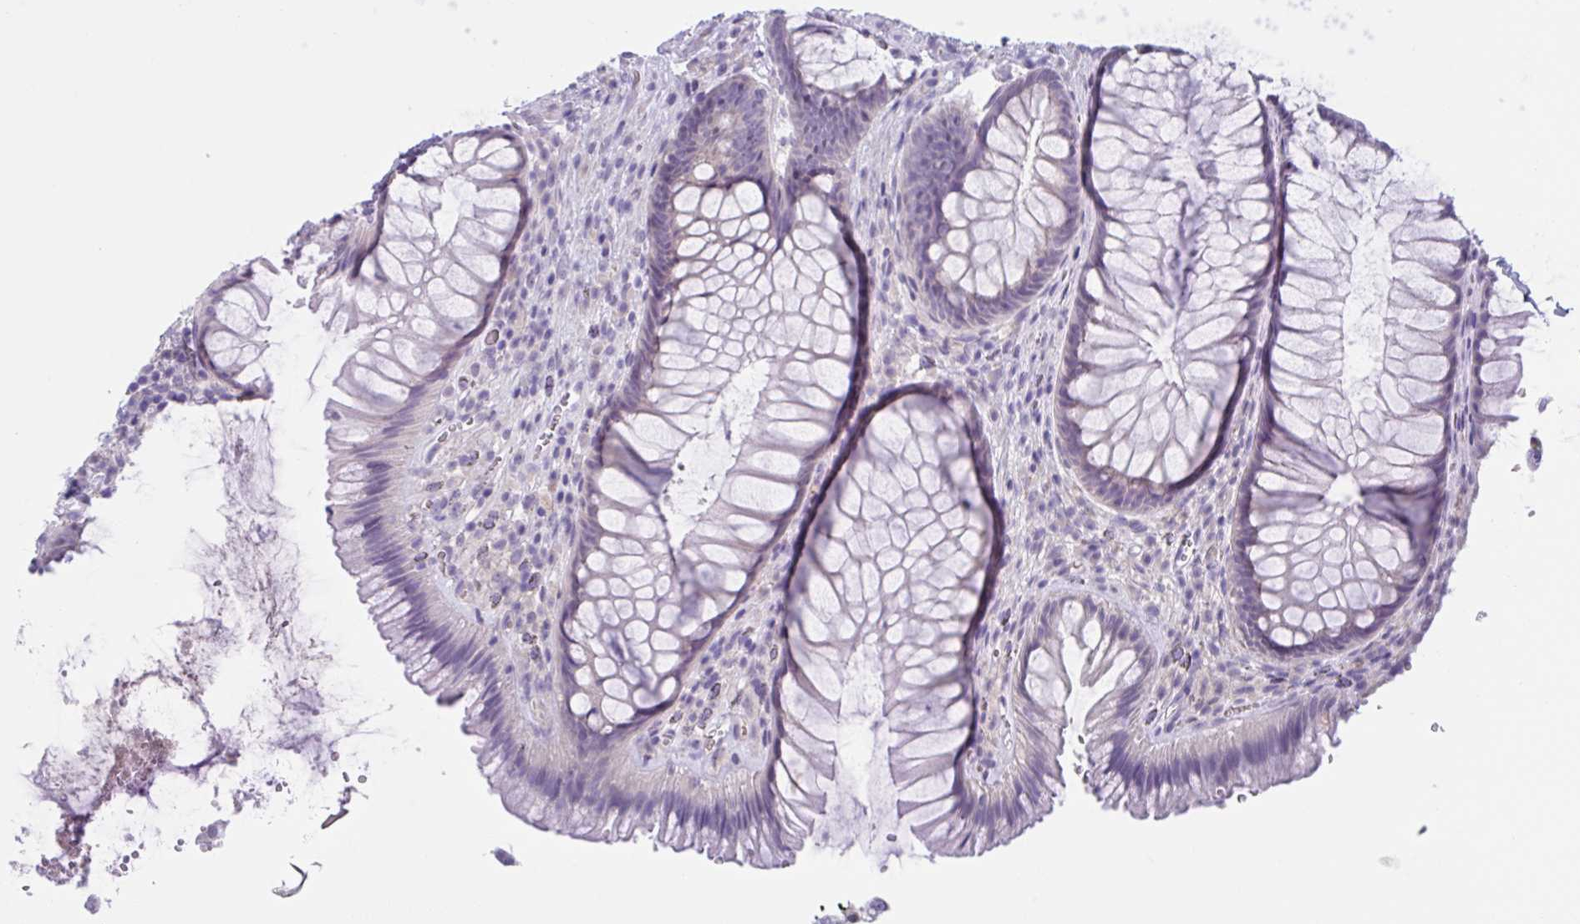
{"staining": {"intensity": "negative", "quantity": "none", "location": "none"}, "tissue": "rectum", "cell_type": "Glandular cells", "image_type": "normal", "snomed": [{"axis": "morphology", "description": "Normal tissue, NOS"}, {"axis": "topography", "description": "Rectum"}], "caption": "The immunohistochemistry image has no significant positivity in glandular cells of rectum. (DAB immunohistochemistry visualized using brightfield microscopy, high magnification).", "gene": "WNT9B", "patient": {"sex": "male", "age": 53}}